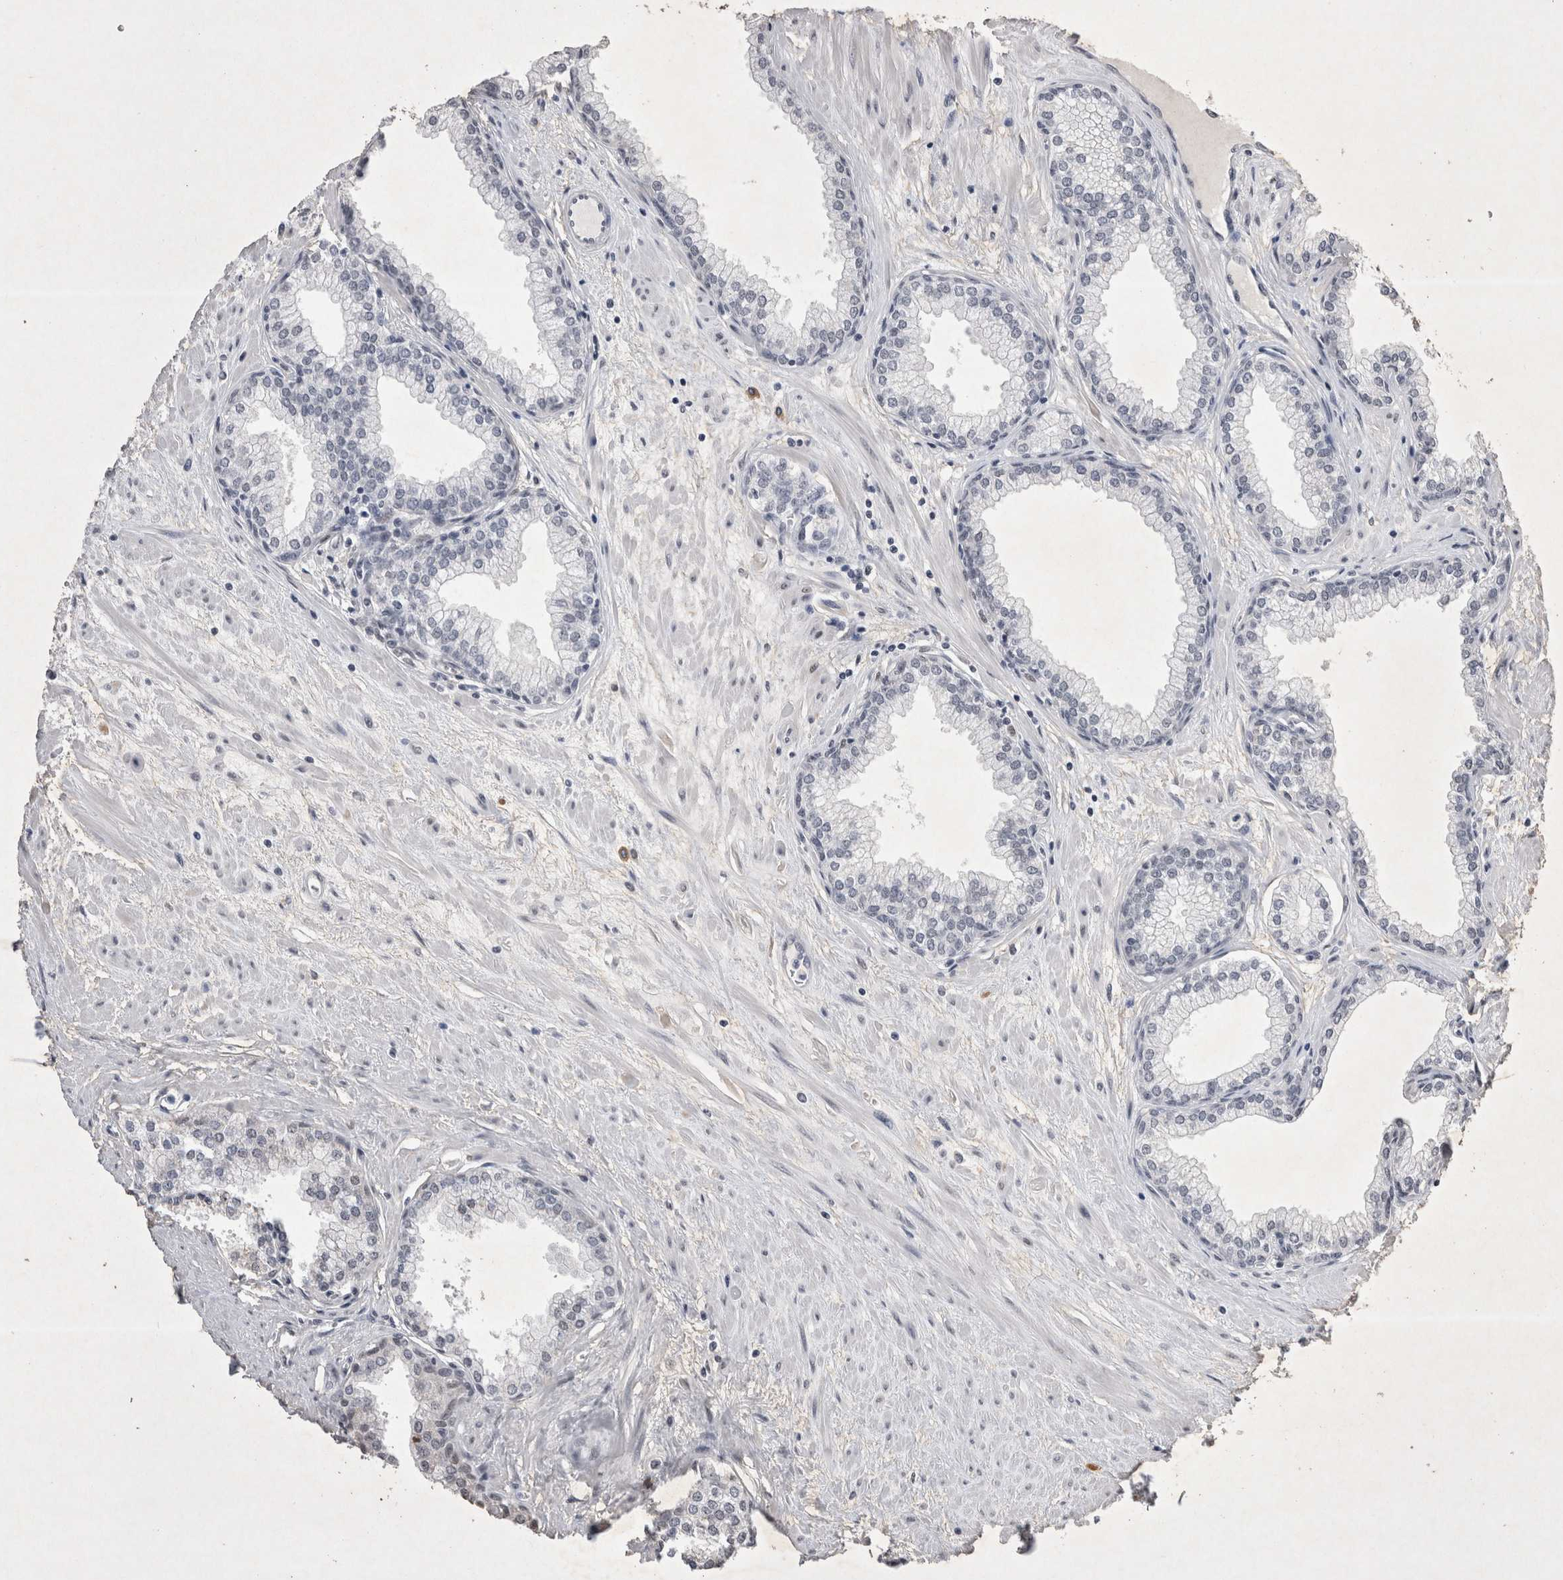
{"staining": {"intensity": "weak", "quantity": "25%-75%", "location": "none"}, "tissue": "prostate", "cell_type": "Glandular cells", "image_type": "normal", "snomed": [{"axis": "morphology", "description": "Normal tissue, NOS"}, {"axis": "morphology", "description": "Urothelial carcinoma, Low grade"}, {"axis": "topography", "description": "Urinary bladder"}, {"axis": "topography", "description": "Prostate"}], "caption": "A brown stain shows weak None staining of a protein in glandular cells of normal human prostate.", "gene": "RBM6", "patient": {"sex": "male", "age": 60}}